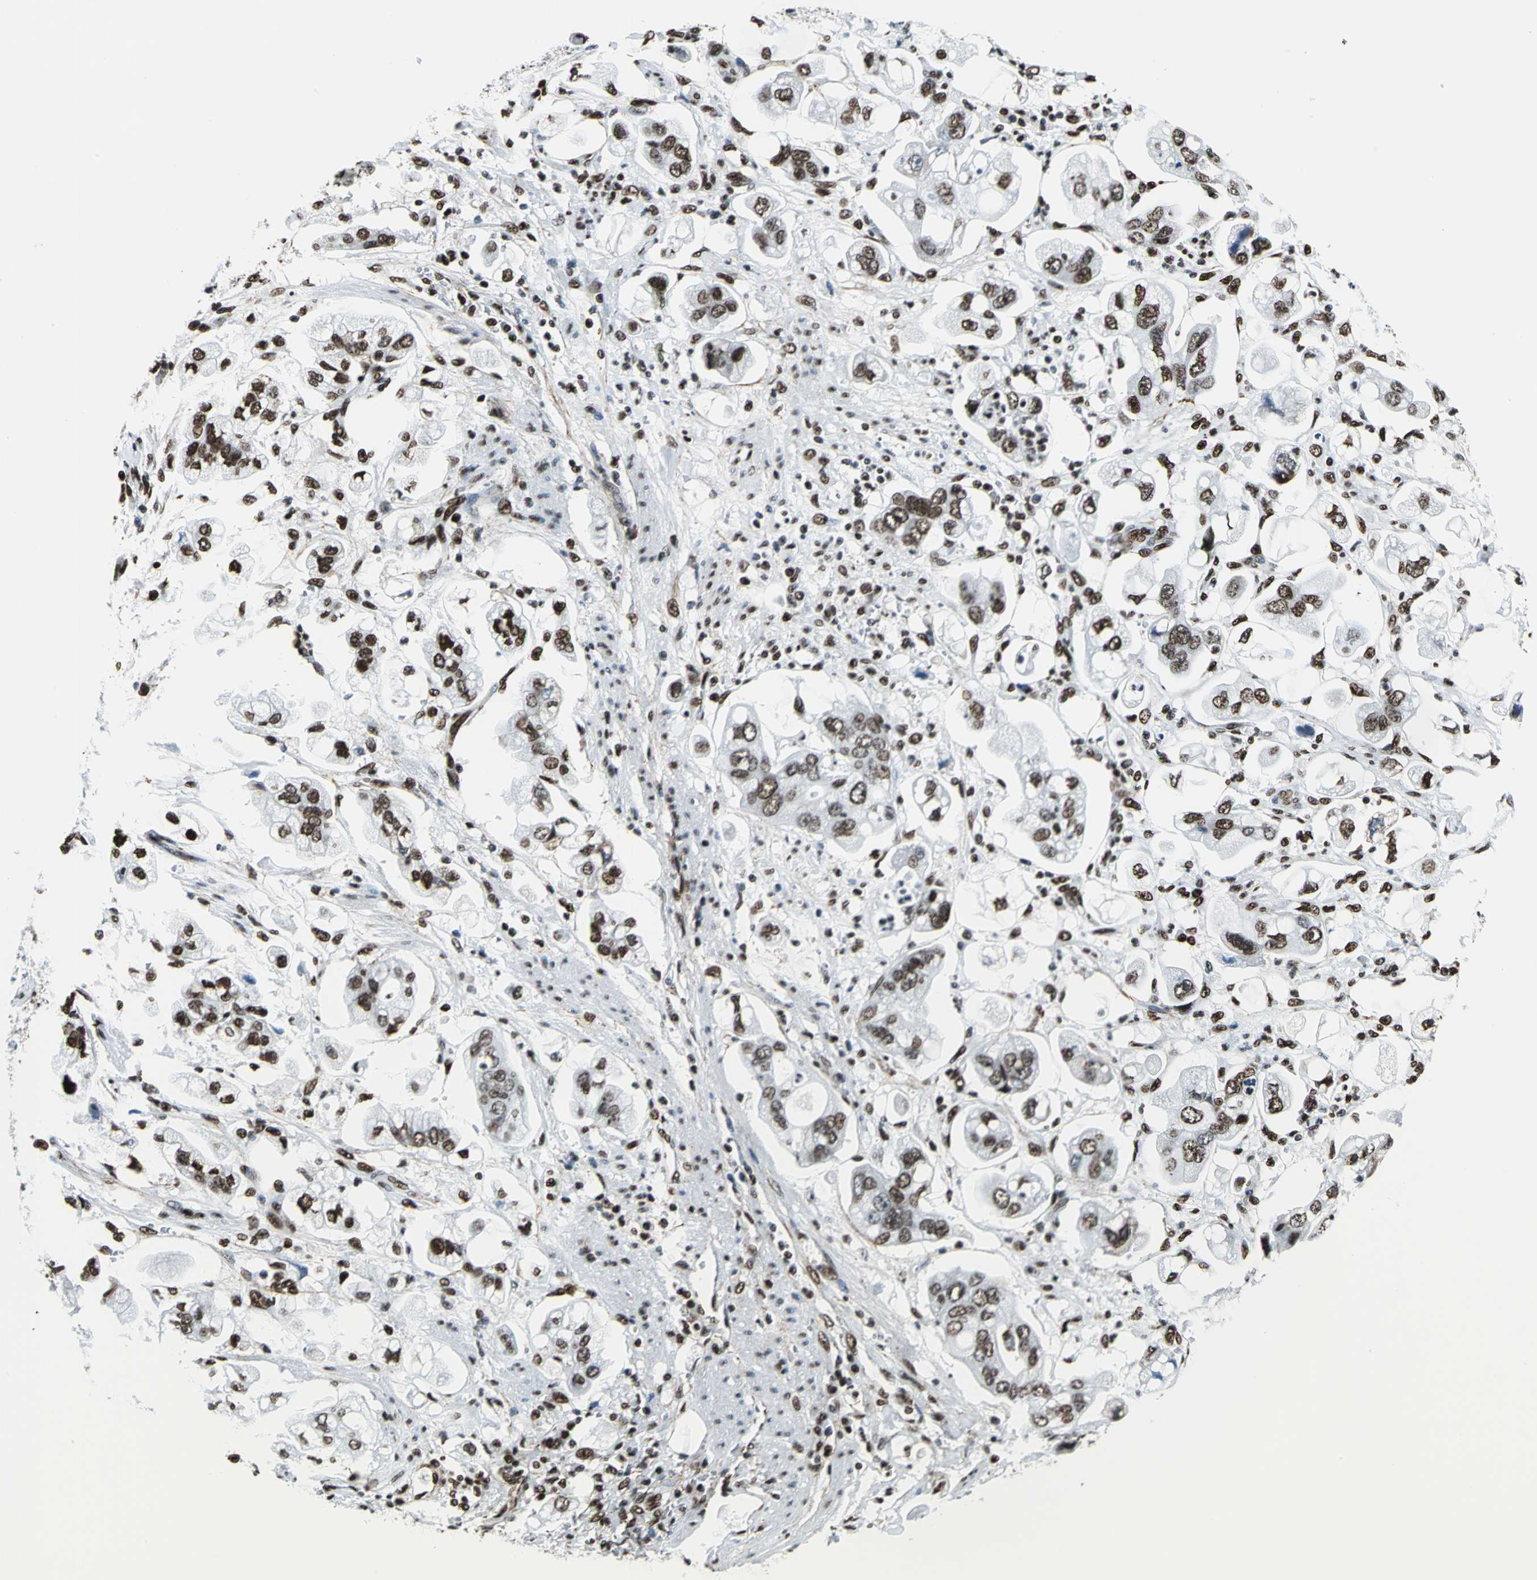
{"staining": {"intensity": "moderate", "quantity": ">75%", "location": "nuclear"}, "tissue": "stomach cancer", "cell_type": "Tumor cells", "image_type": "cancer", "snomed": [{"axis": "morphology", "description": "Adenocarcinoma, NOS"}, {"axis": "topography", "description": "Stomach"}], "caption": "A histopathology image of adenocarcinoma (stomach) stained for a protein reveals moderate nuclear brown staining in tumor cells.", "gene": "APEX1", "patient": {"sex": "male", "age": 62}}